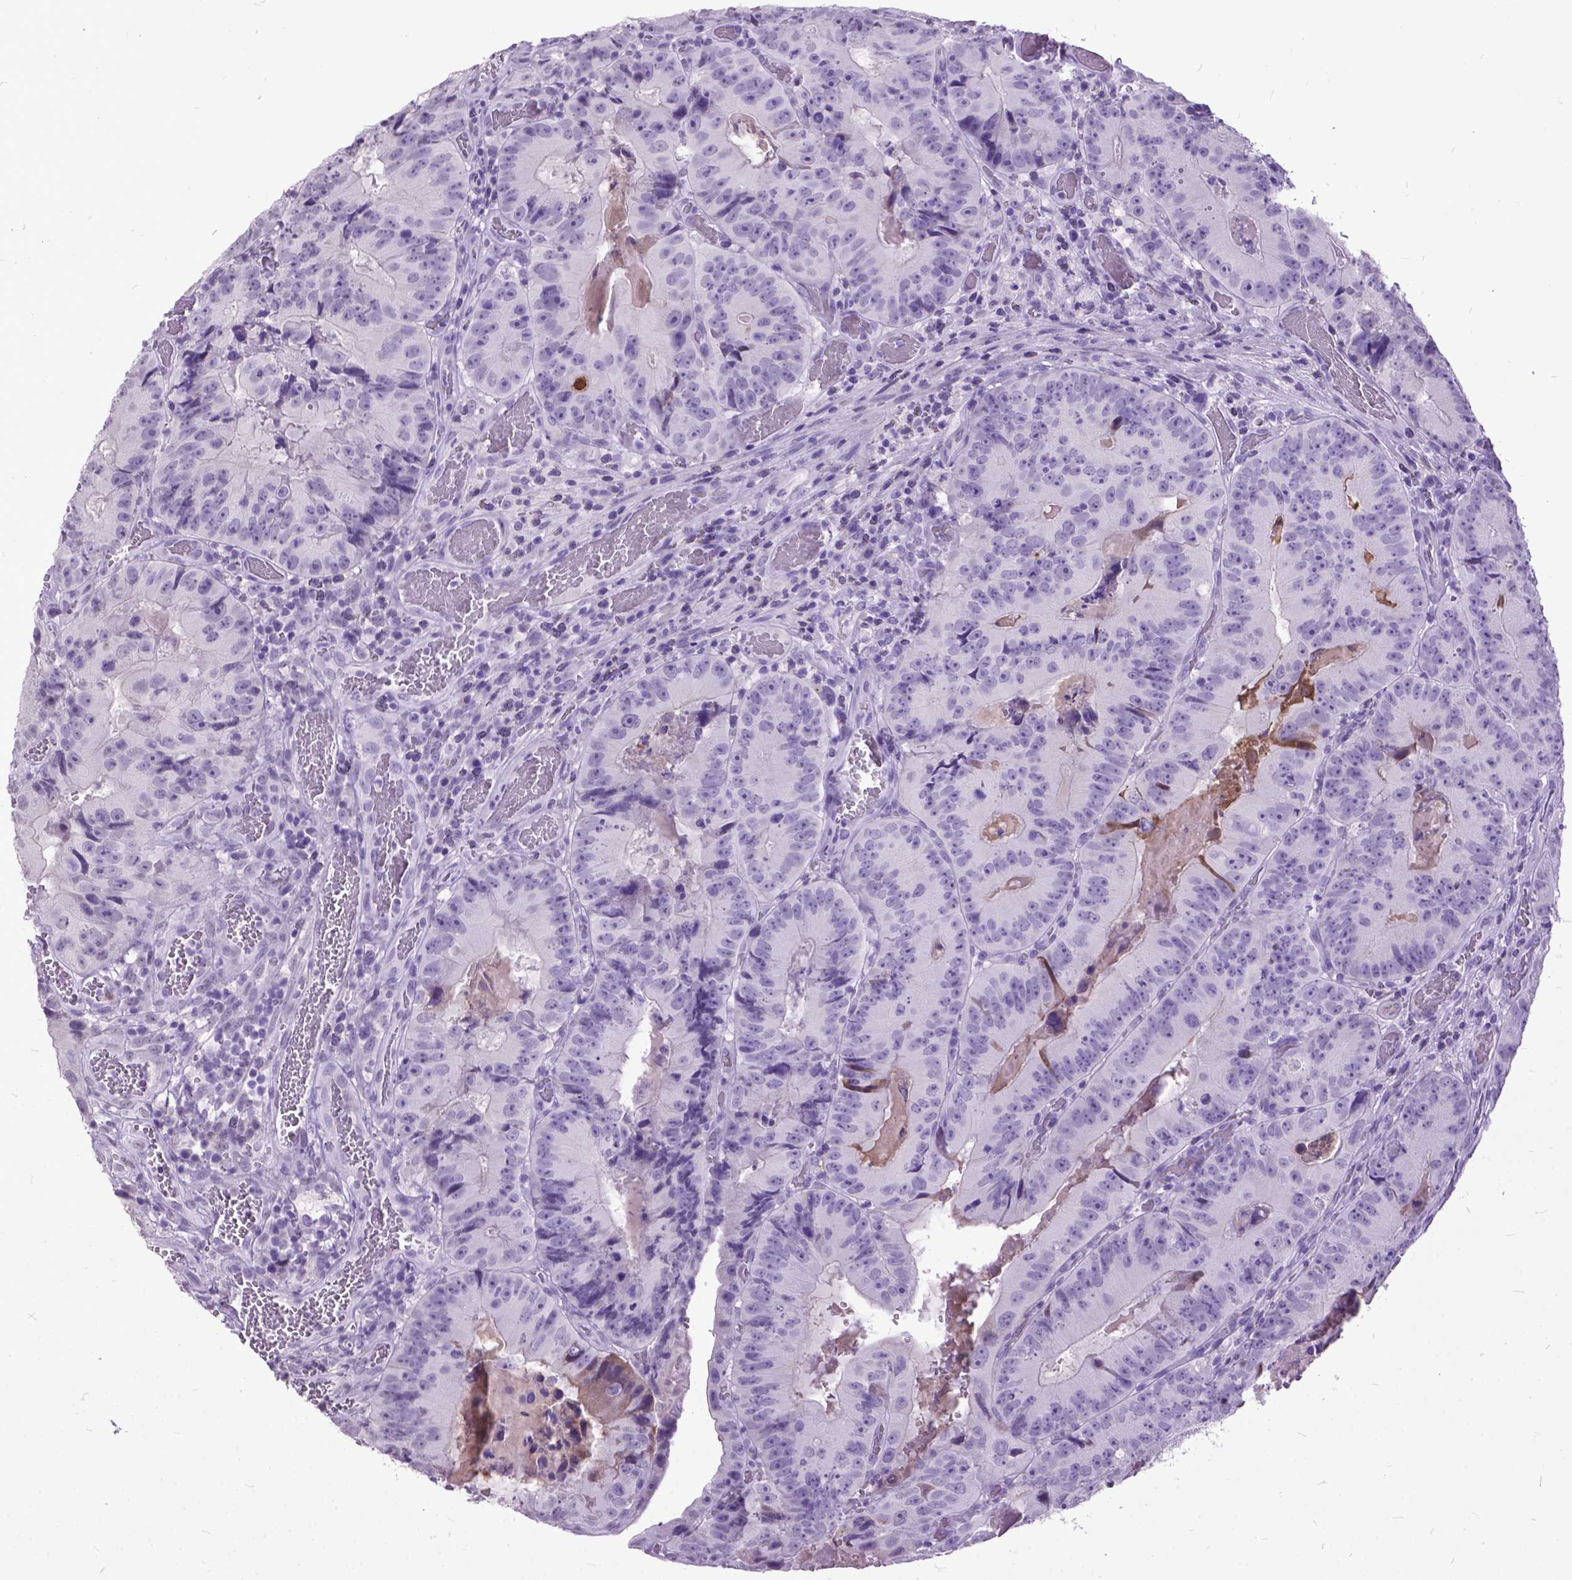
{"staining": {"intensity": "negative", "quantity": "none", "location": "none"}, "tissue": "colorectal cancer", "cell_type": "Tumor cells", "image_type": "cancer", "snomed": [{"axis": "morphology", "description": "Adenocarcinoma, NOS"}, {"axis": "topography", "description": "Colon"}], "caption": "Immunohistochemistry micrograph of neoplastic tissue: human adenocarcinoma (colorectal) stained with DAB (3,3'-diaminobenzidine) displays no significant protein positivity in tumor cells.", "gene": "MARCHF10", "patient": {"sex": "female", "age": 86}}